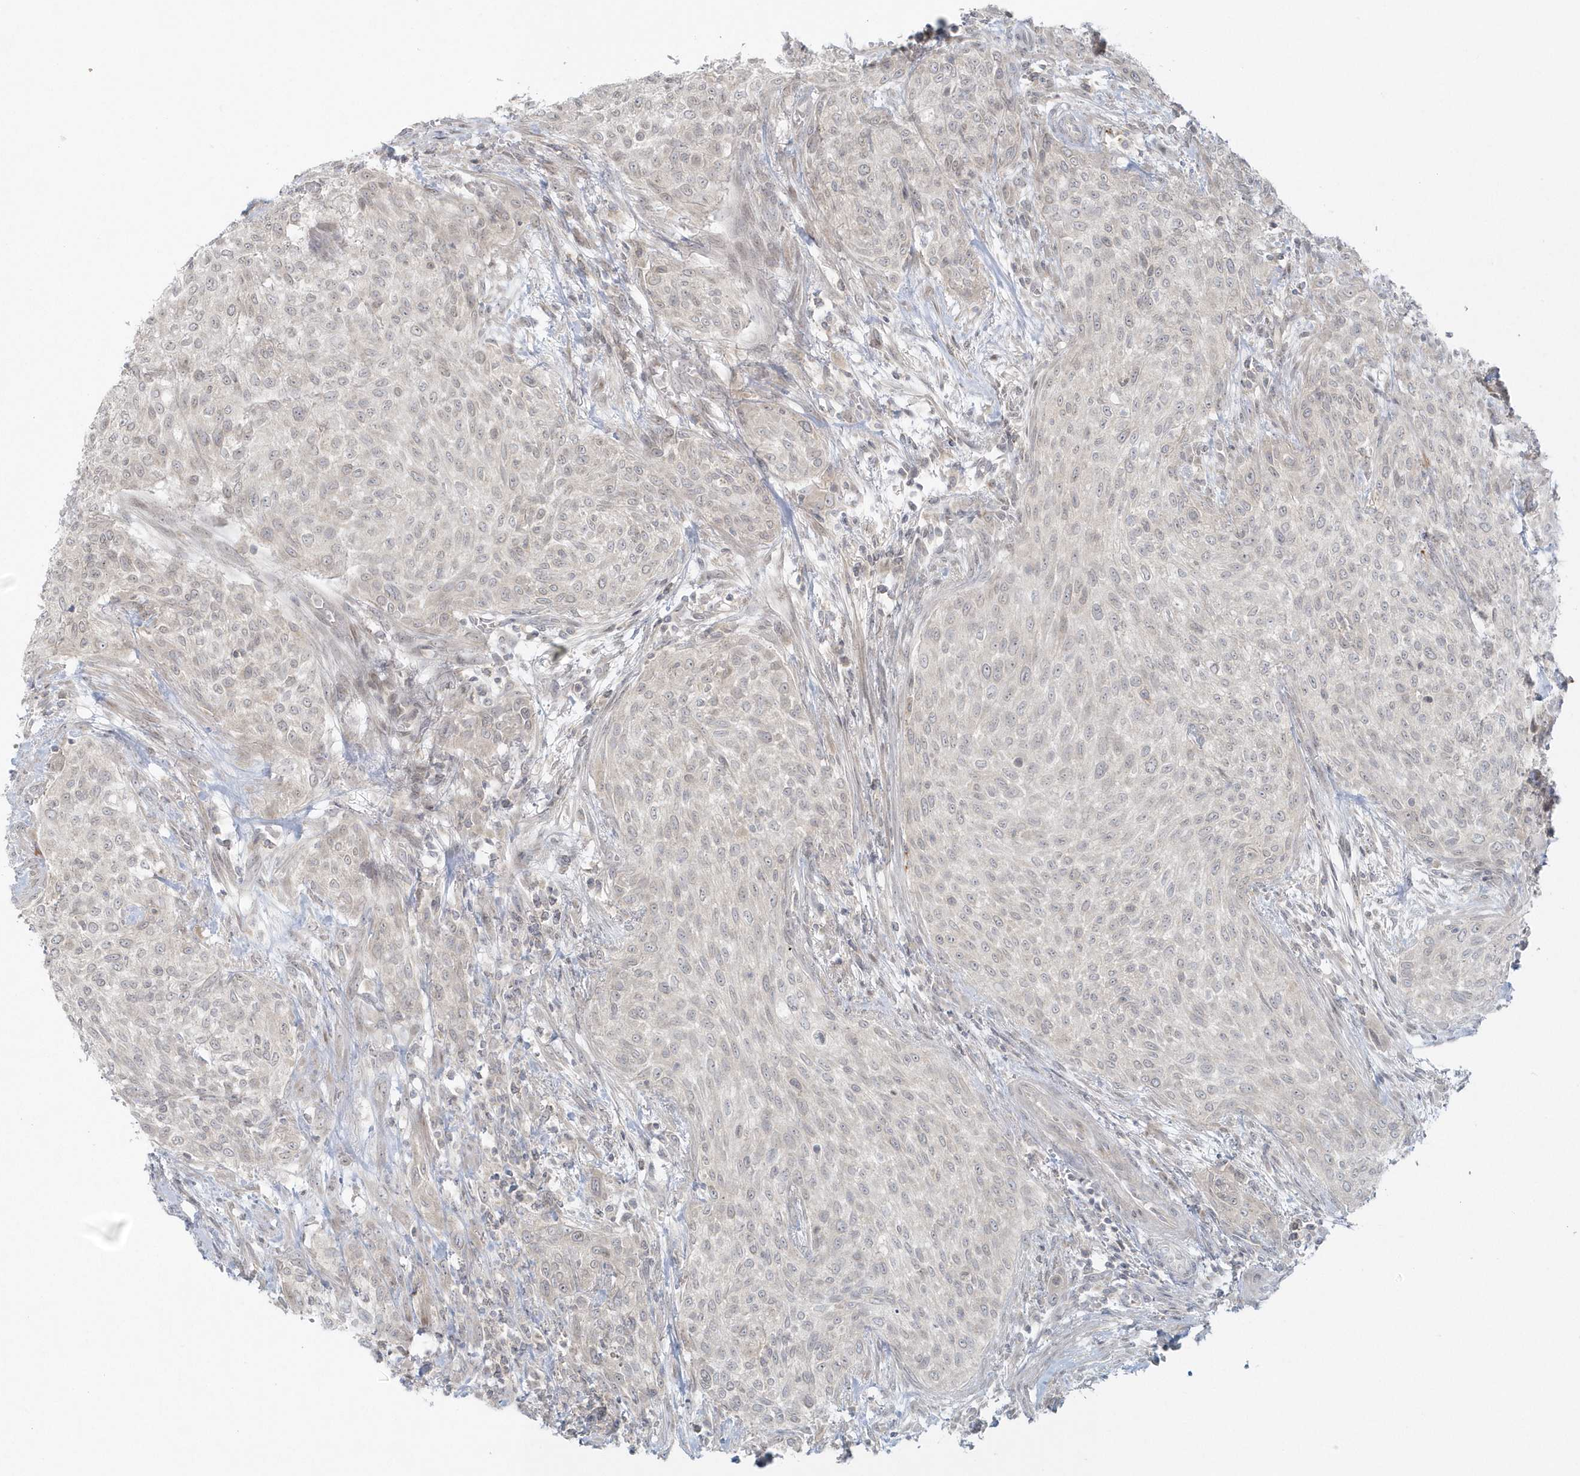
{"staining": {"intensity": "negative", "quantity": "none", "location": "none"}, "tissue": "urothelial cancer", "cell_type": "Tumor cells", "image_type": "cancer", "snomed": [{"axis": "morphology", "description": "Urothelial carcinoma, High grade"}, {"axis": "topography", "description": "Urinary bladder"}], "caption": "Immunohistochemistry (IHC) of human high-grade urothelial carcinoma reveals no positivity in tumor cells. (Stains: DAB (3,3'-diaminobenzidine) immunohistochemistry (IHC) with hematoxylin counter stain, Microscopy: brightfield microscopy at high magnification).", "gene": "BLTP3A", "patient": {"sex": "male", "age": 35}}